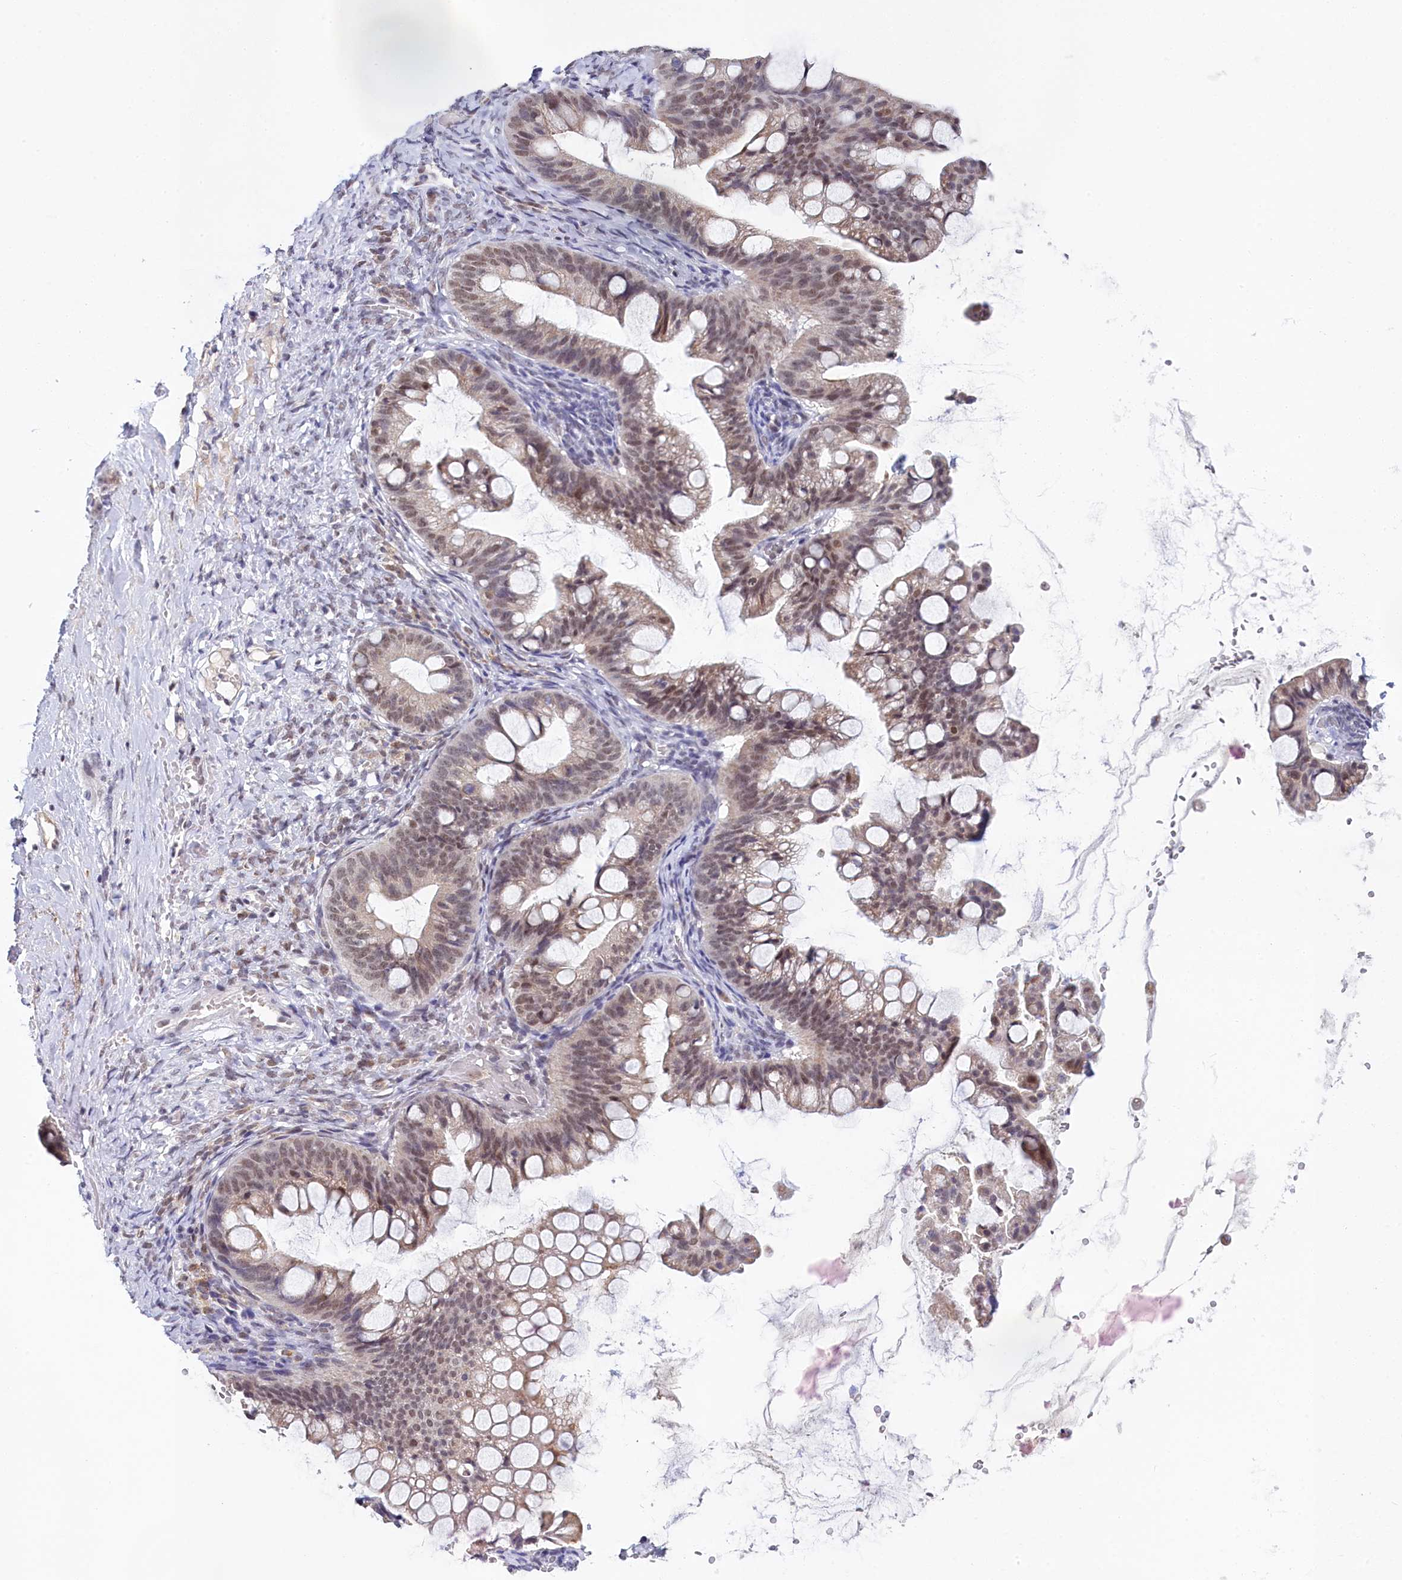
{"staining": {"intensity": "weak", "quantity": "25%-75%", "location": "nuclear"}, "tissue": "ovarian cancer", "cell_type": "Tumor cells", "image_type": "cancer", "snomed": [{"axis": "morphology", "description": "Cystadenocarcinoma, mucinous, NOS"}, {"axis": "topography", "description": "Ovary"}], "caption": "The image exhibits immunohistochemical staining of mucinous cystadenocarcinoma (ovarian). There is weak nuclear positivity is present in about 25%-75% of tumor cells.", "gene": "PPHLN1", "patient": {"sex": "female", "age": 73}}